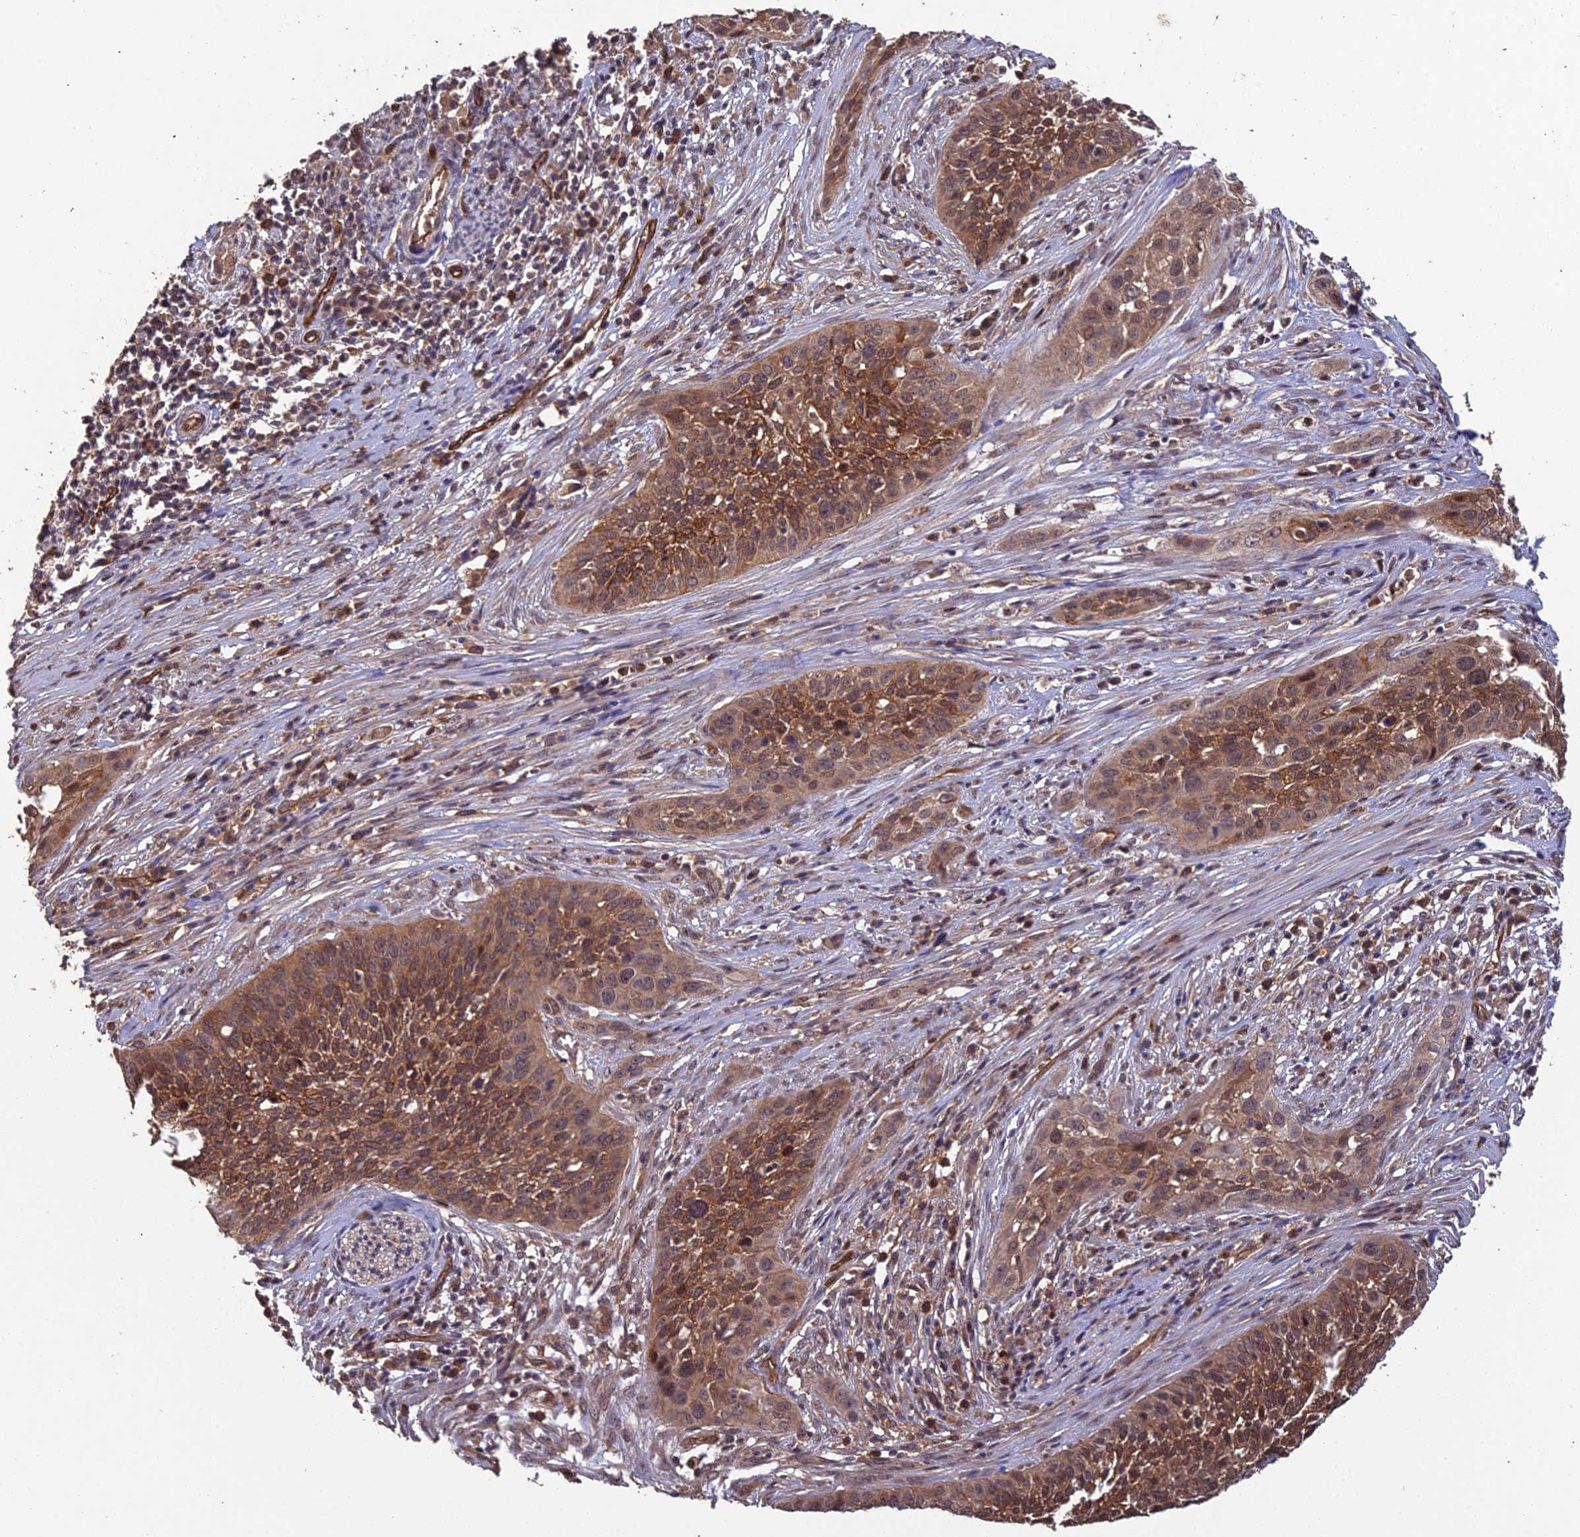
{"staining": {"intensity": "moderate", "quantity": ">75%", "location": "cytoplasmic/membranous,nuclear"}, "tissue": "cervical cancer", "cell_type": "Tumor cells", "image_type": "cancer", "snomed": [{"axis": "morphology", "description": "Squamous cell carcinoma, NOS"}, {"axis": "topography", "description": "Cervix"}], "caption": "An immunohistochemistry photomicrograph of neoplastic tissue is shown. Protein staining in brown labels moderate cytoplasmic/membranous and nuclear positivity in cervical cancer (squamous cell carcinoma) within tumor cells. (brown staining indicates protein expression, while blue staining denotes nuclei).", "gene": "RALGAPA2", "patient": {"sex": "female", "age": 34}}